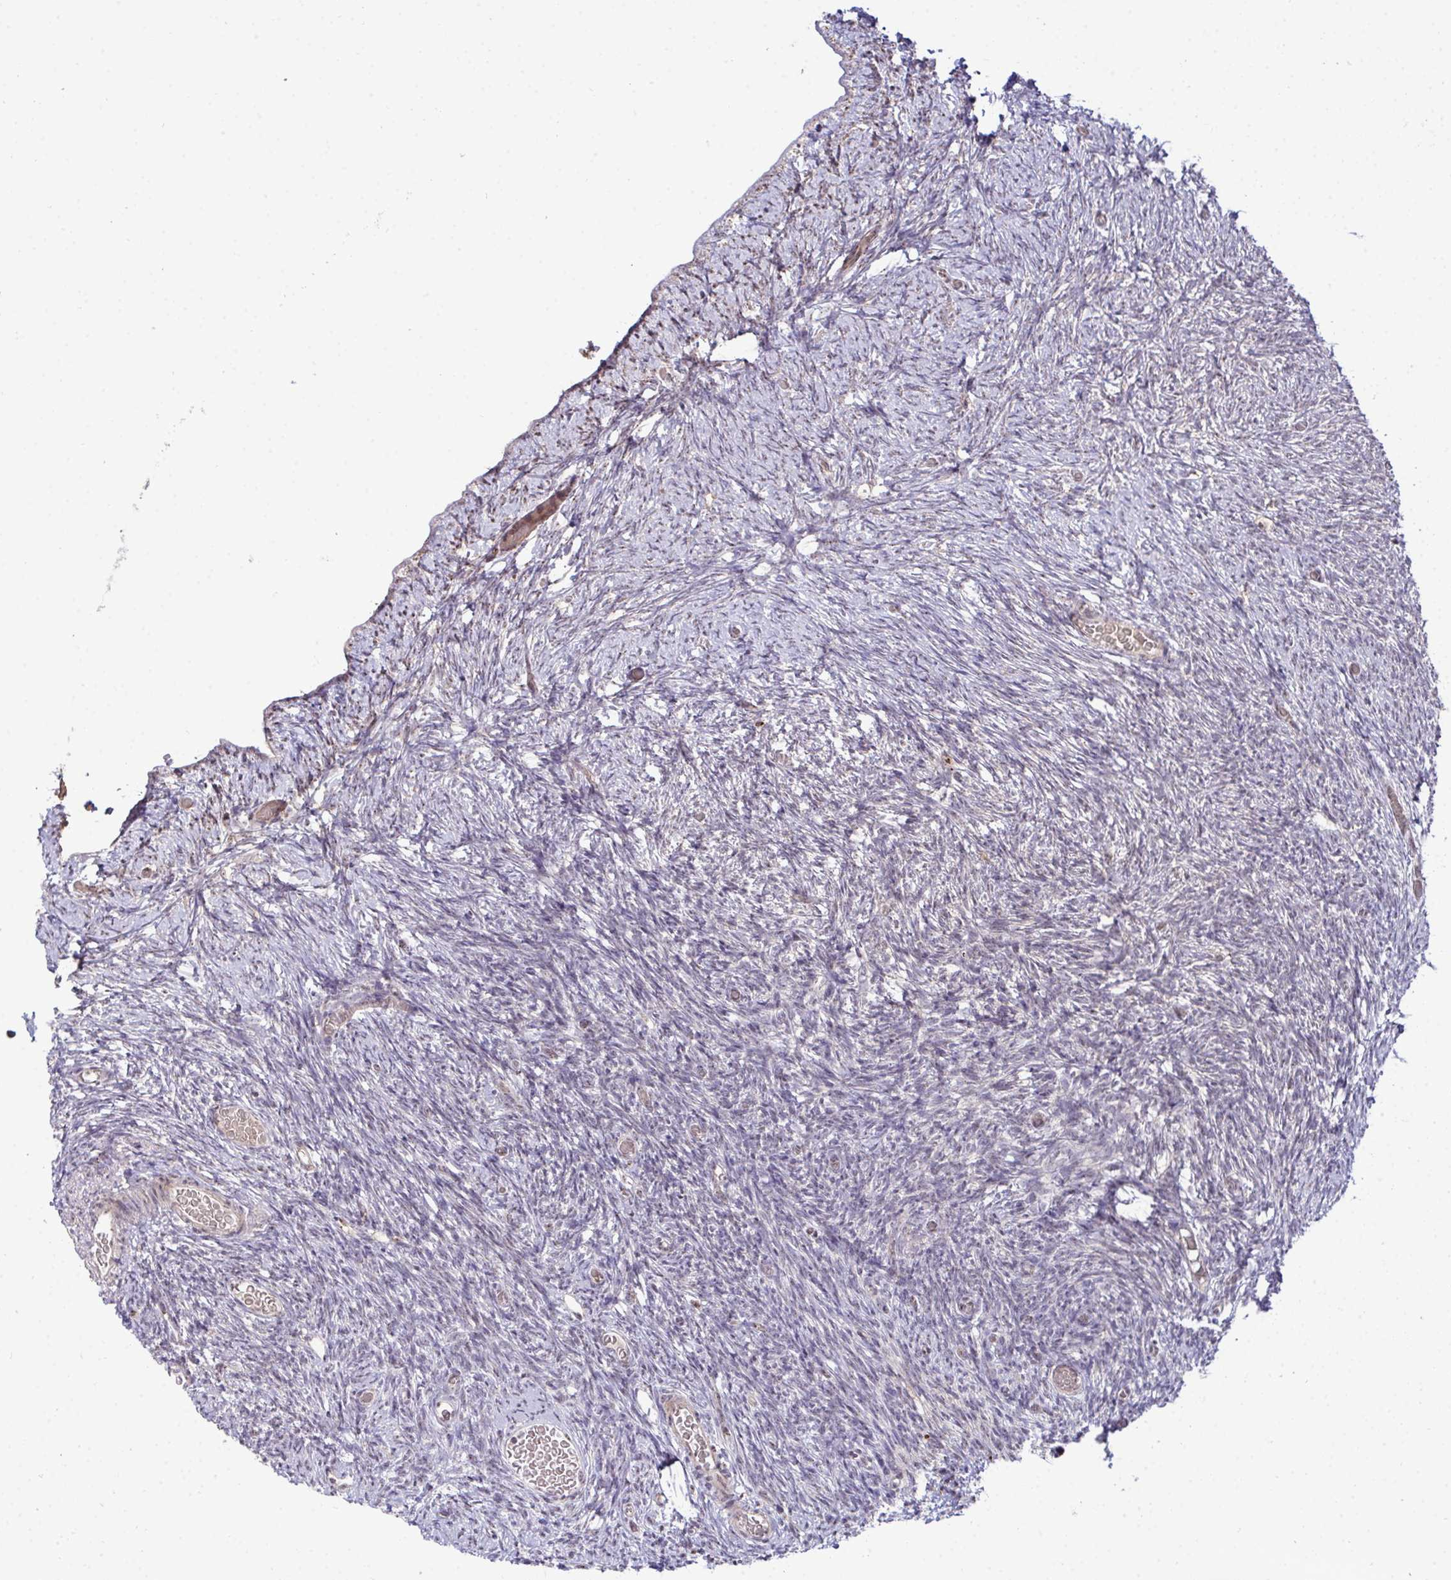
{"staining": {"intensity": "negative", "quantity": "none", "location": "none"}, "tissue": "ovary", "cell_type": "Ovarian stroma cells", "image_type": "normal", "snomed": [{"axis": "morphology", "description": "Normal tissue, NOS"}, {"axis": "topography", "description": "Ovary"}], "caption": "Photomicrograph shows no protein expression in ovarian stroma cells of benign ovary. (DAB (3,3'-diaminobenzidine) immunohistochemistry (IHC) visualized using brightfield microscopy, high magnification).", "gene": "TRIM44", "patient": {"sex": "female", "age": 39}}